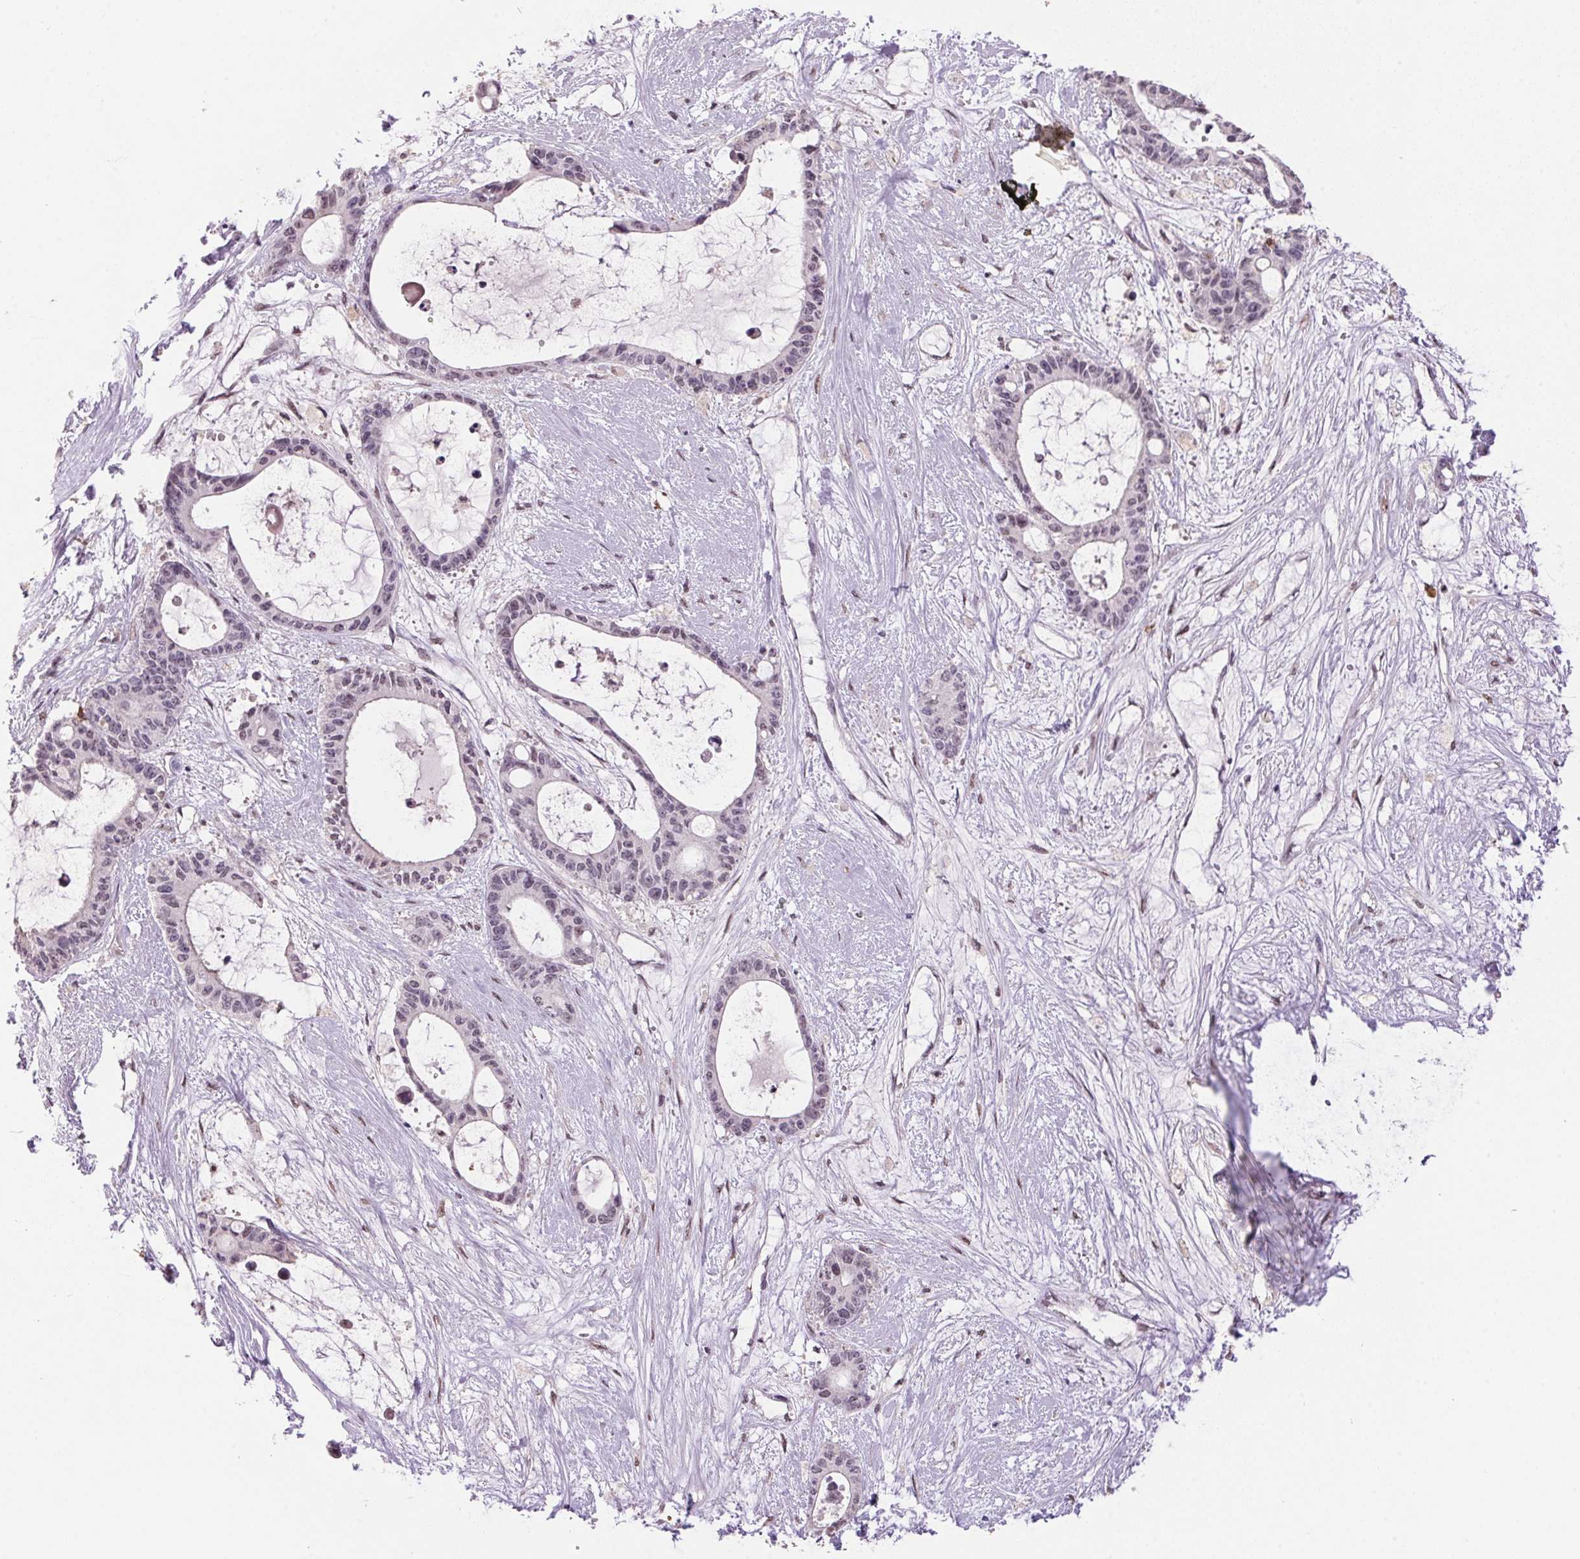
{"staining": {"intensity": "negative", "quantity": "none", "location": "none"}, "tissue": "liver cancer", "cell_type": "Tumor cells", "image_type": "cancer", "snomed": [{"axis": "morphology", "description": "Normal tissue, NOS"}, {"axis": "morphology", "description": "Cholangiocarcinoma"}, {"axis": "topography", "description": "Liver"}, {"axis": "topography", "description": "Peripheral nerve tissue"}], "caption": "IHC image of neoplastic tissue: human liver cancer (cholangiocarcinoma) stained with DAB (3,3'-diaminobenzidine) displays no significant protein staining in tumor cells.", "gene": "ZBTB4", "patient": {"sex": "female", "age": 73}}